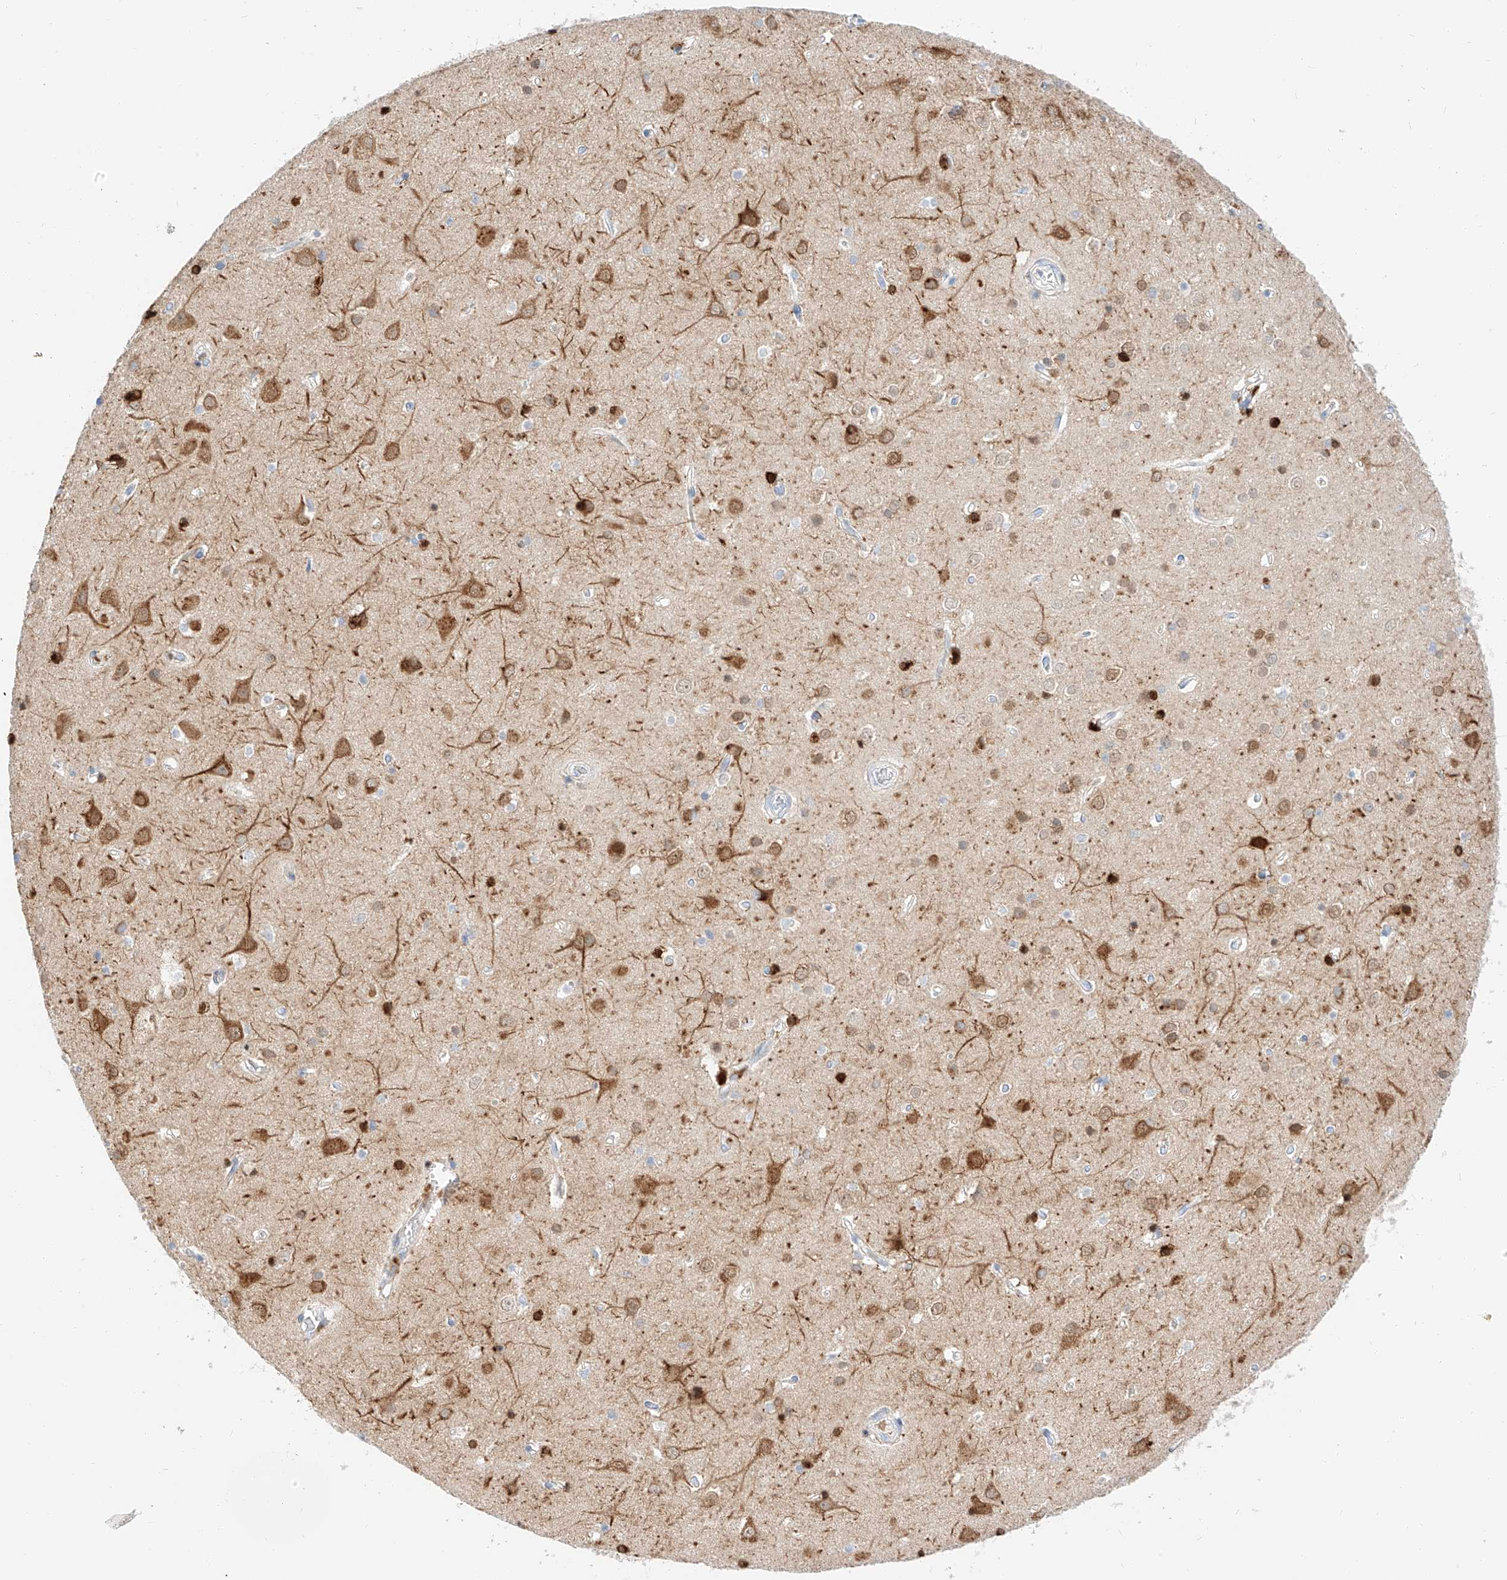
{"staining": {"intensity": "negative", "quantity": "none", "location": "none"}, "tissue": "cerebral cortex", "cell_type": "Endothelial cells", "image_type": "normal", "snomed": [{"axis": "morphology", "description": "Normal tissue, NOS"}, {"axis": "topography", "description": "Cerebral cortex"}], "caption": "Human cerebral cortex stained for a protein using immunohistochemistry displays no expression in endothelial cells.", "gene": "MAP7", "patient": {"sex": "male", "age": 54}}